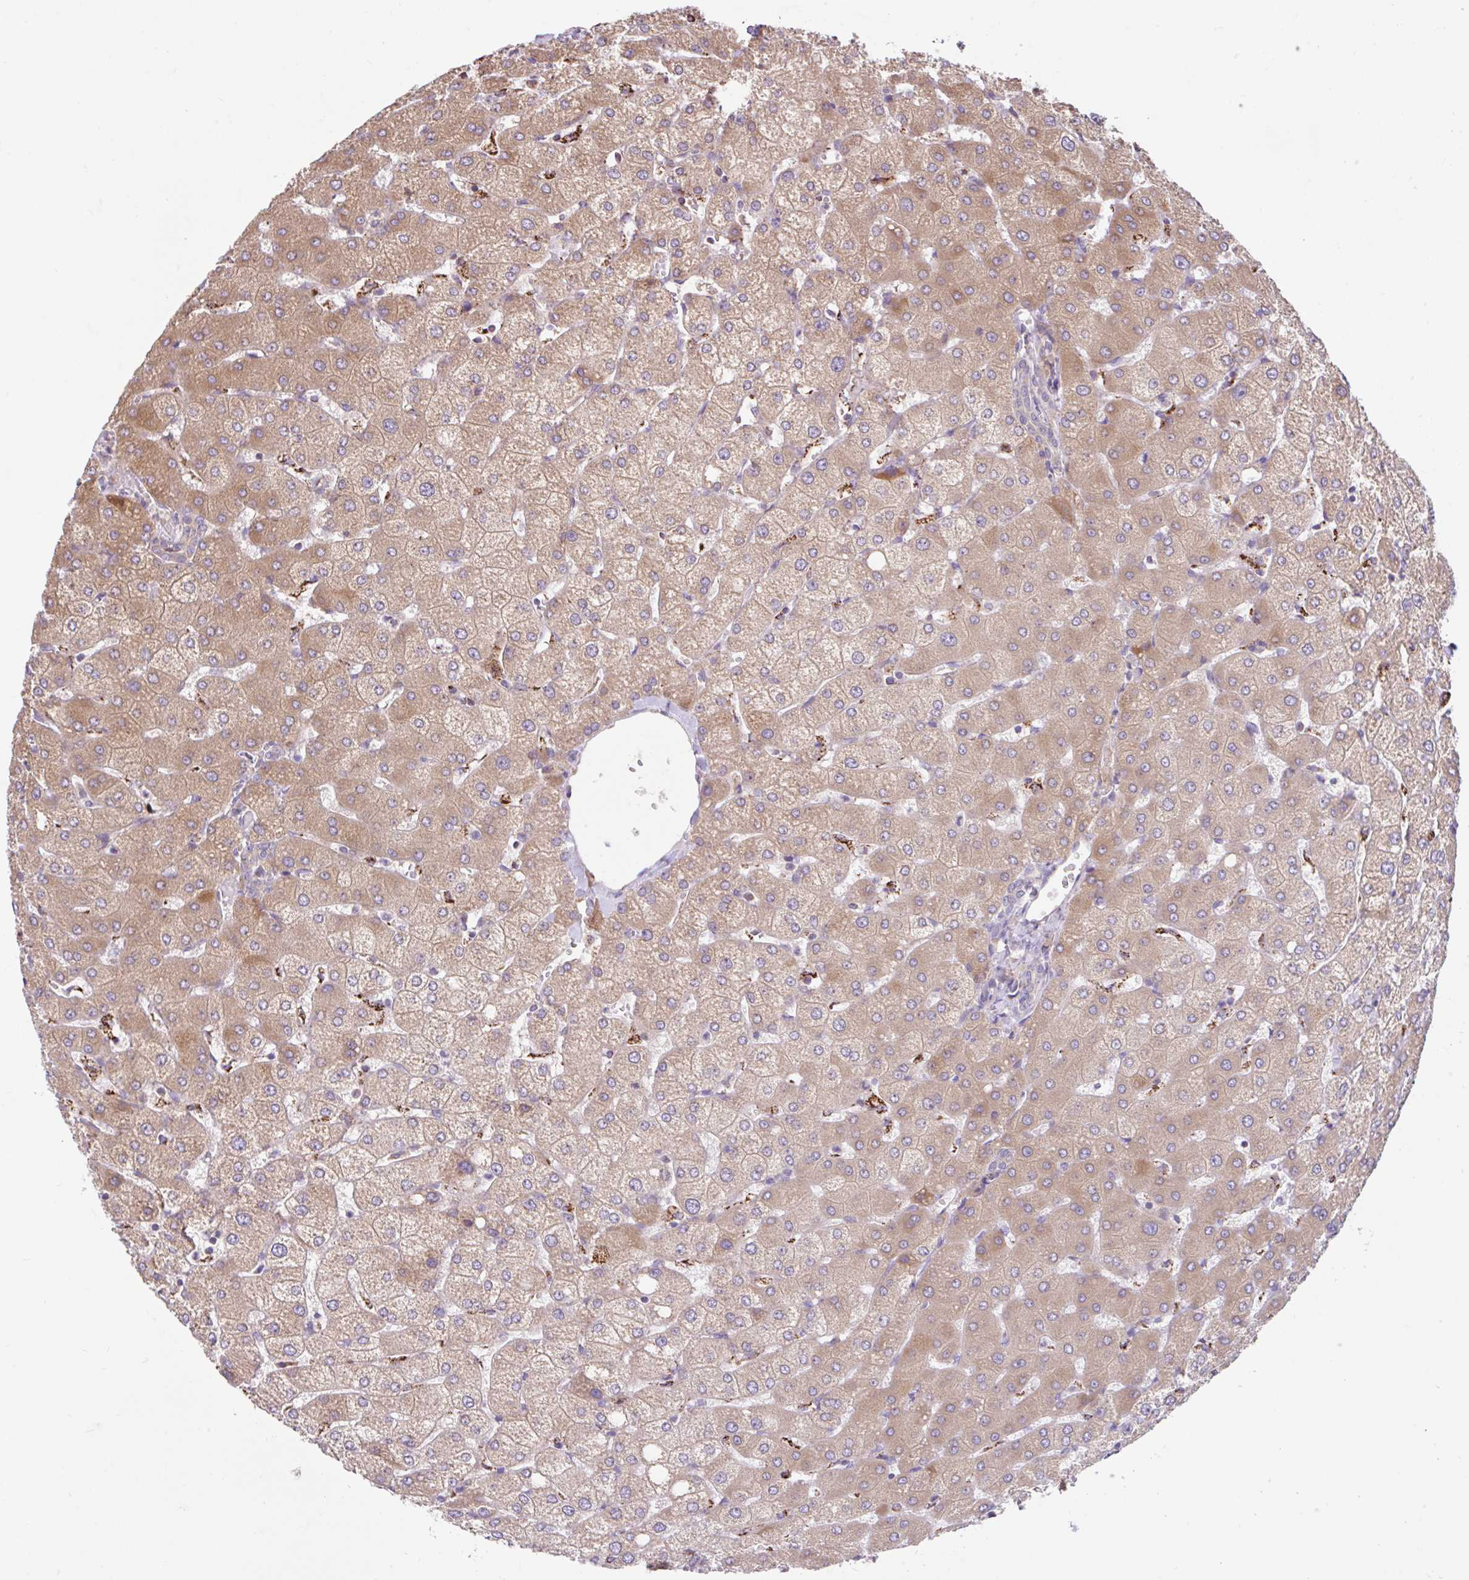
{"staining": {"intensity": "negative", "quantity": "none", "location": "none"}, "tissue": "liver", "cell_type": "Cholangiocytes", "image_type": "normal", "snomed": [{"axis": "morphology", "description": "Normal tissue, NOS"}, {"axis": "topography", "description": "Liver"}], "caption": "The micrograph reveals no staining of cholangiocytes in benign liver.", "gene": "RALBP1", "patient": {"sex": "female", "age": 54}}